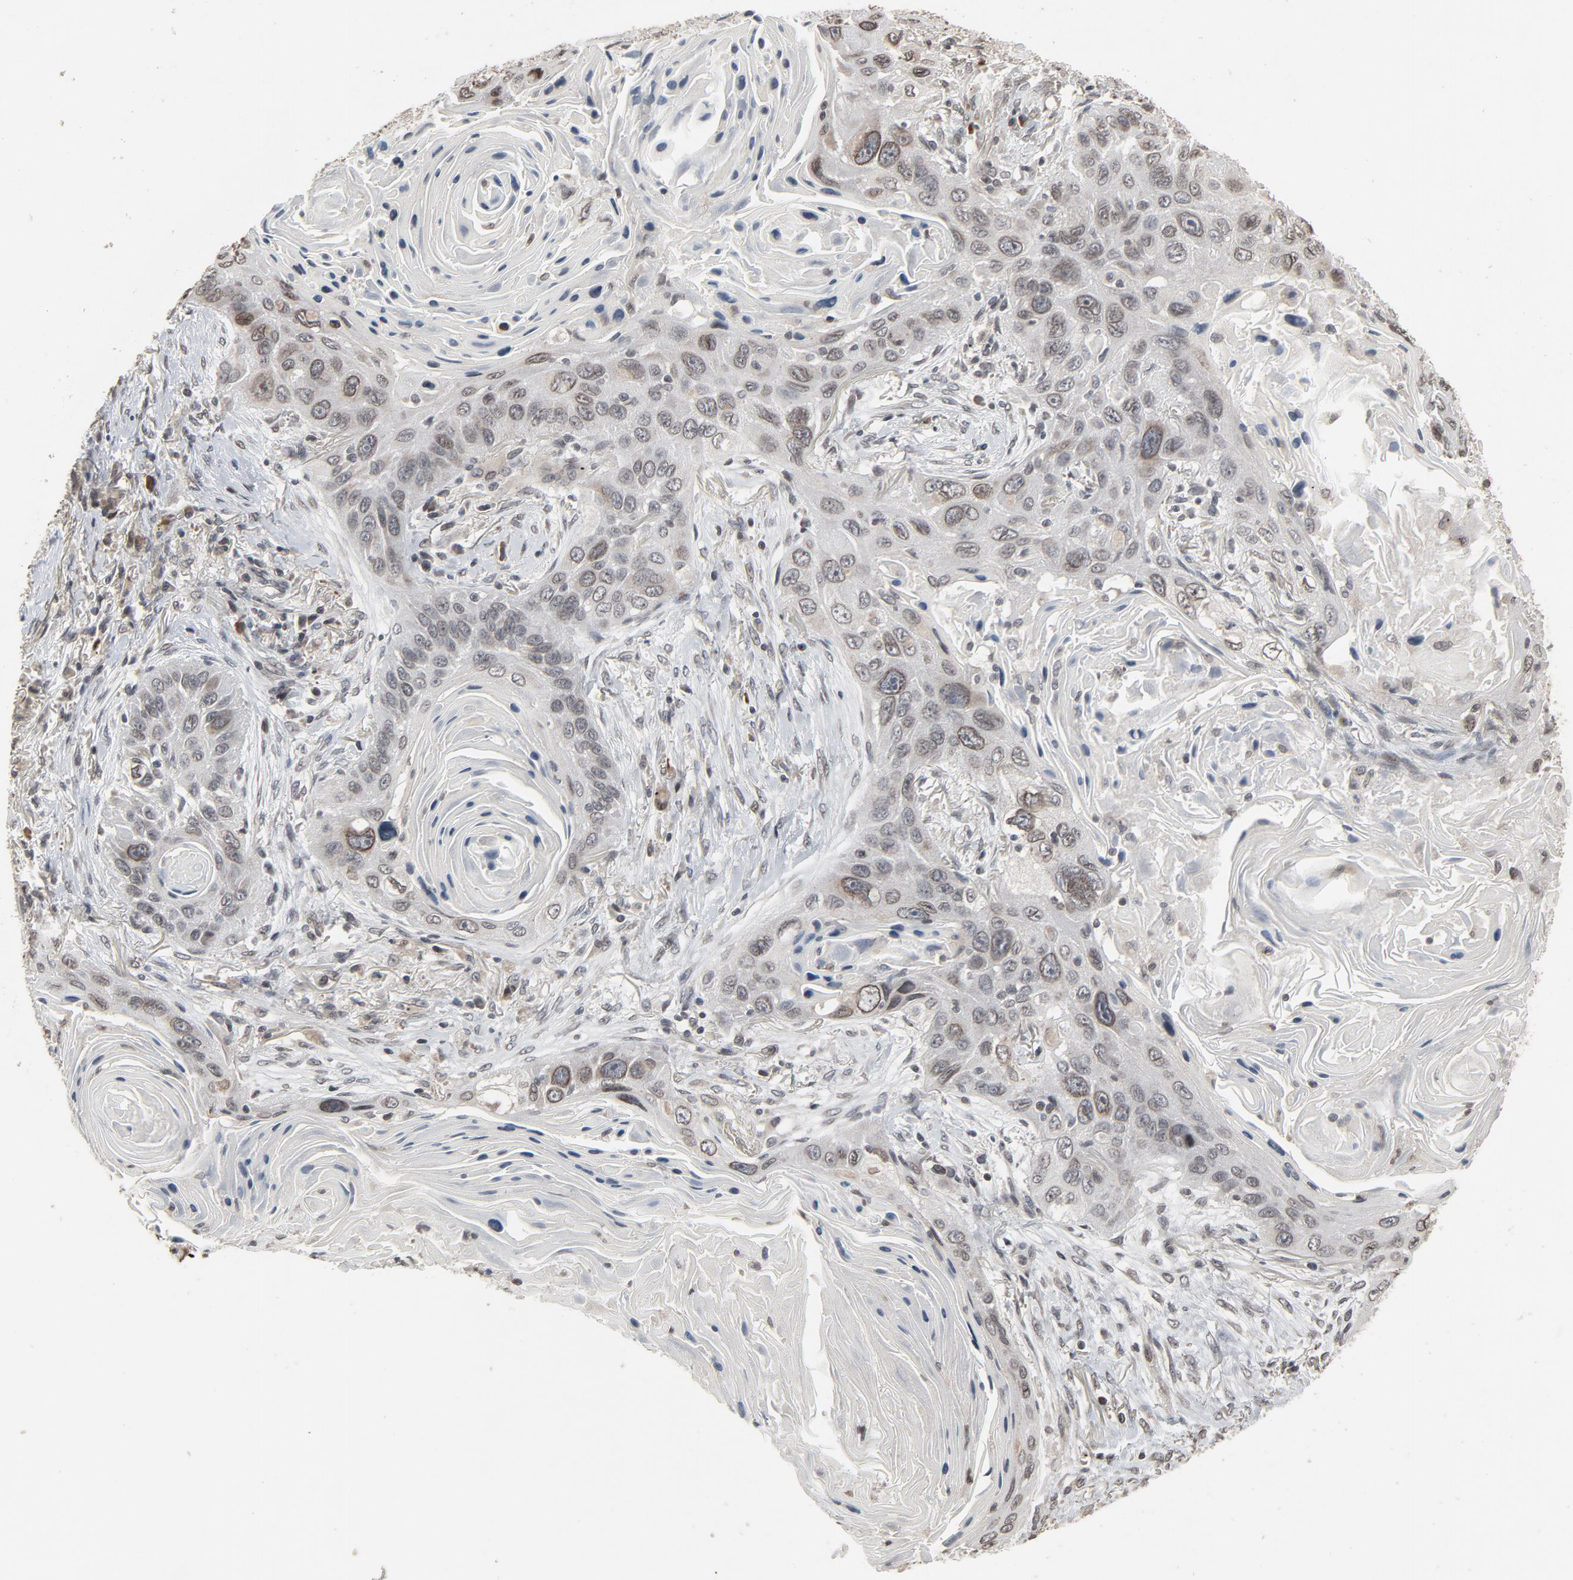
{"staining": {"intensity": "weak", "quantity": "25%-75%", "location": "cytoplasmic/membranous,nuclear"}, "tissue": "lung cancer", "cell_type": "Tumor cells", "image_type": "cancer", "snomed": [{"axis": "morphology", "description": "Squamous cell carcinoma, NOS"}, {"axis": "topography", "description": "Lung"}], "caption": "Protein expression analysis of squamous cell carcinoma (lung) reveals weak cytoplasmic/membranous and nuclear expression in approximately 25%-75% of tumor cells.", "gene": "POM121", "patient": {"sex": "female", "age": 67}}